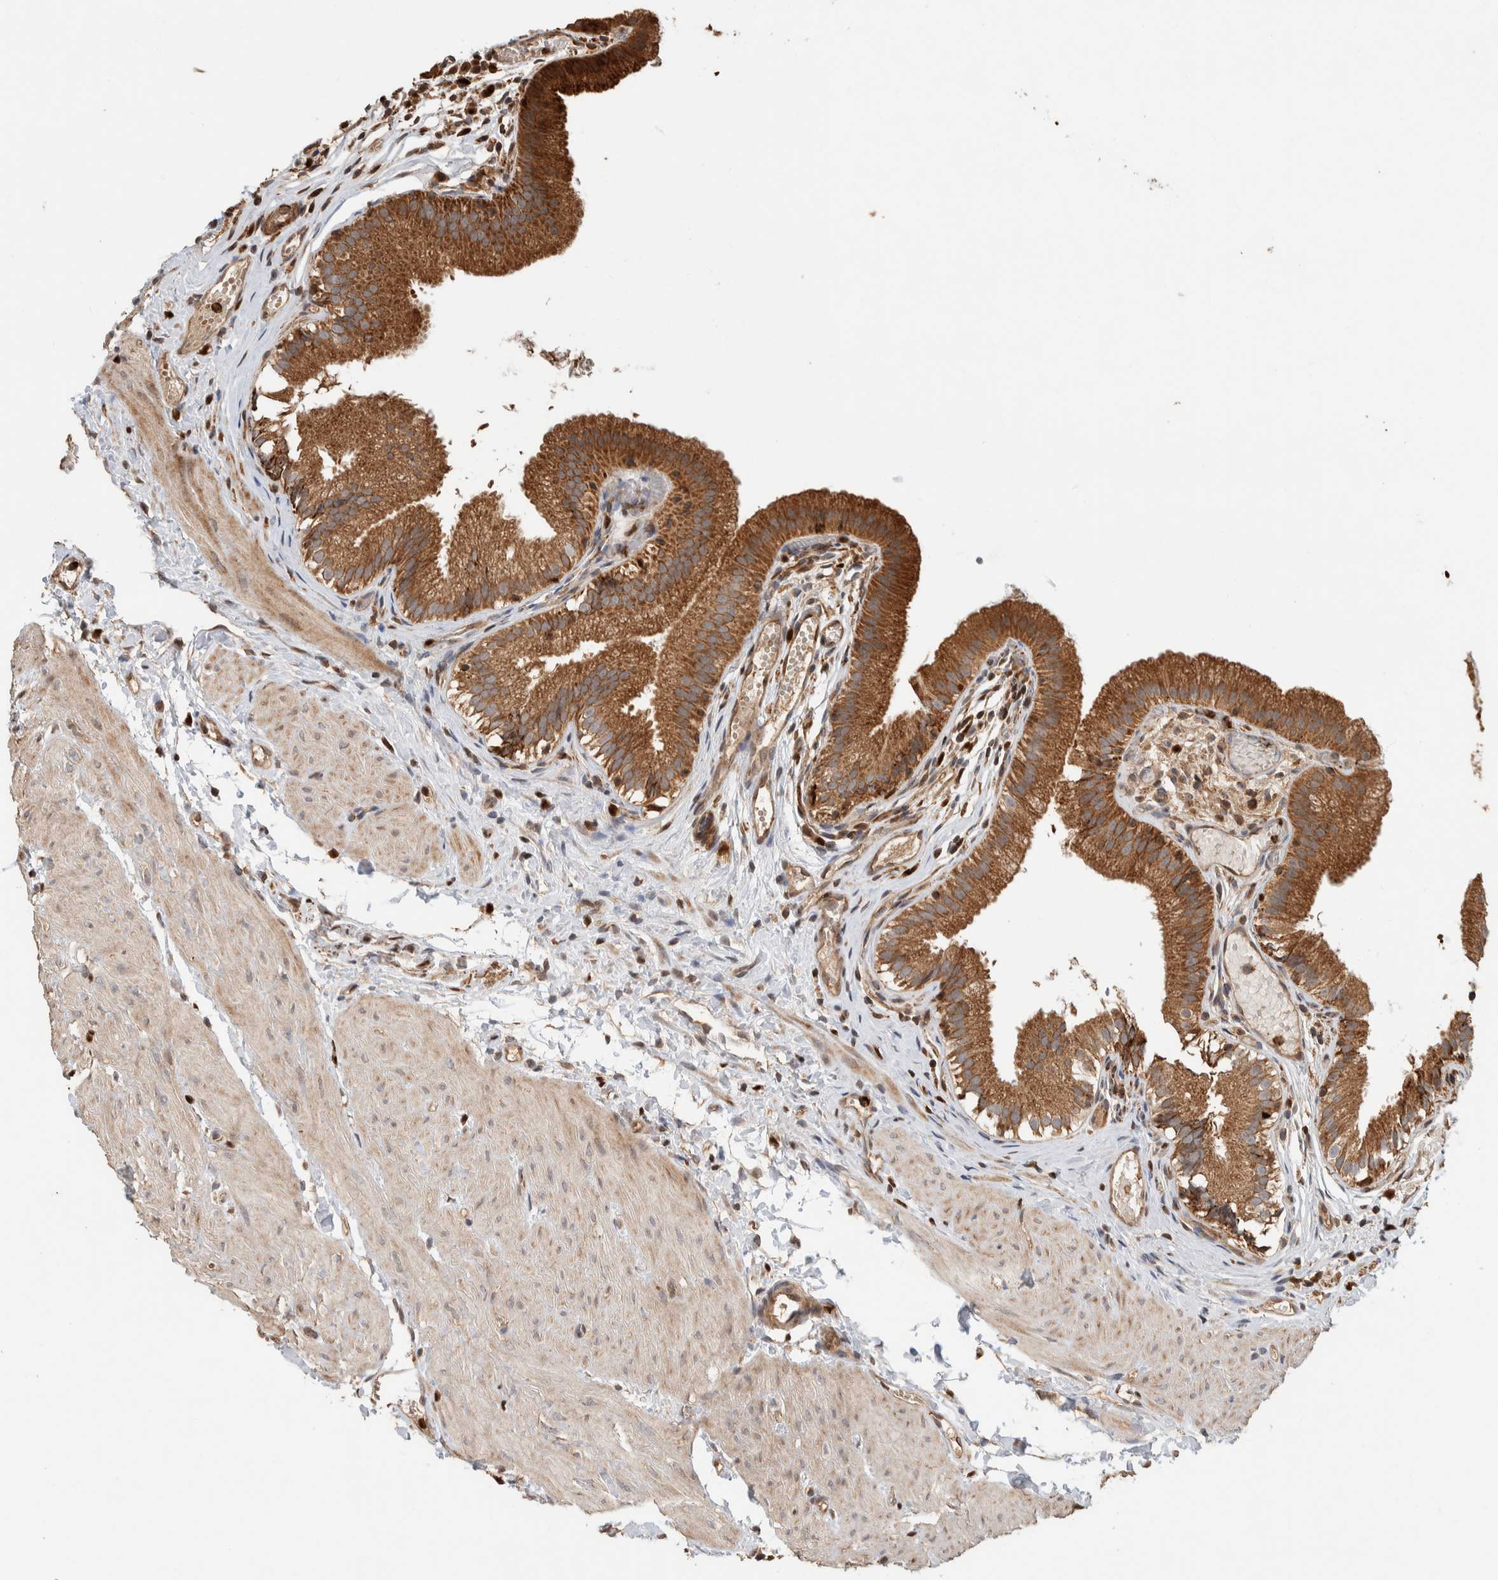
{"staining": {"intensity": "strong", "quantity": ">75%", "location": "cytoplasmic/membranous"}, "tissue": "gallbladder", "cell_type": "Glandular cells", "image_type": "normal", "snomed": [{"axis": "morphology", "description": "Normal tissue, NOS"}, {"axis": "topography", "description": "Gallbladder"}], "caption": "Protein staining by immunohistochemistry exhibits strong cytoplasmic/membranous expression in approximately >75% of glandular cells in benign gallbladder. (brown staining indicates protein expression, while blue staining denotes nuclei).", "gene": "VPS53", "patient": {"sex": "female", "age": 26}}